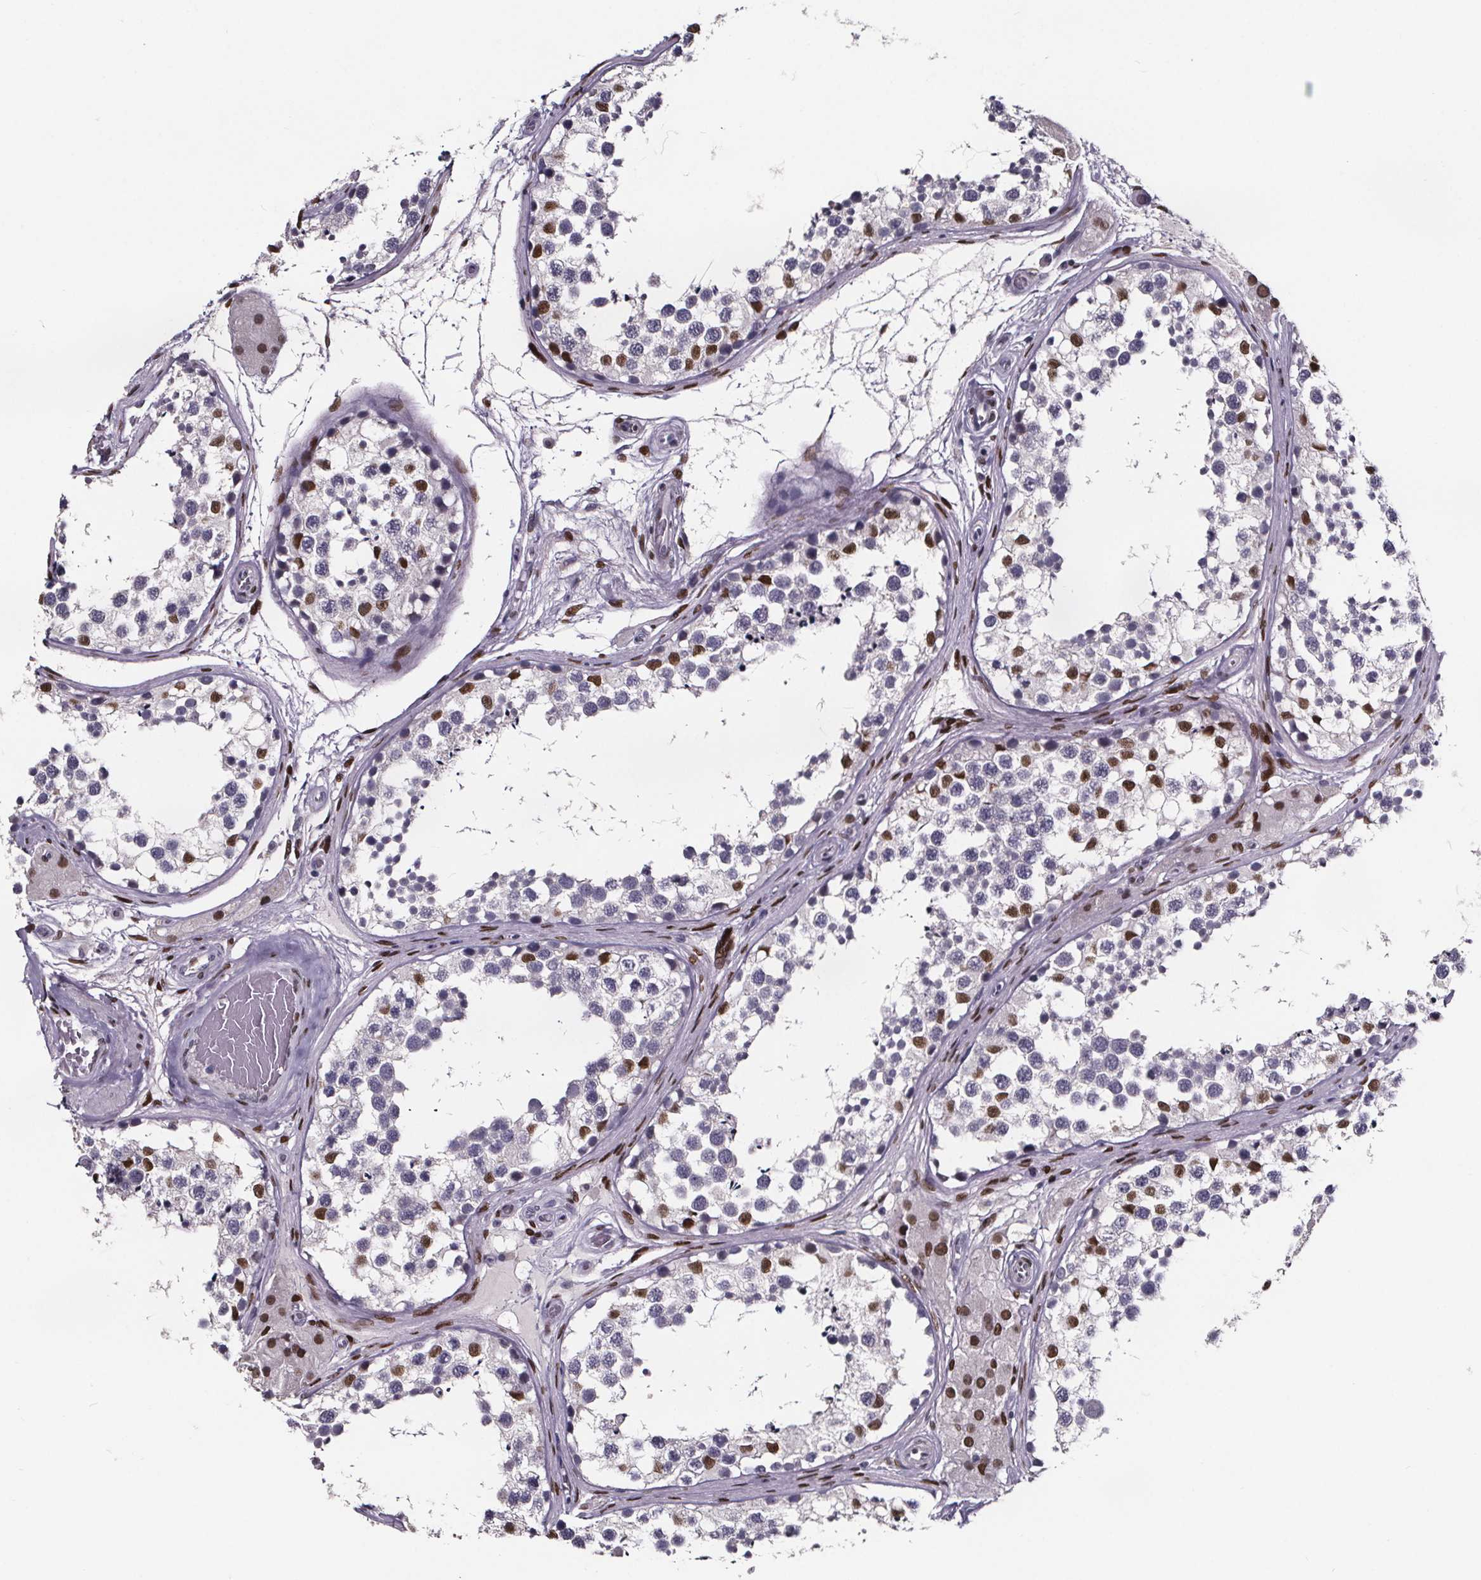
{"staining": {"intensity": "strong", "quantity": "<25%", "location": "nuclear"}, "tissue": "testis", "cell_type": "Cells in seminiferous ducts", "image_type": "normal", "snomed": [{"axis": "morphology", "description": "Normal tissue, NOS"}, {"axis": "morphology", "description": "Seminoma, NOS"}, {"axis": "topography", "description": "Testis"}], "caption": "Protein expression by immunohistochemistry (IHC) exhibits strong nuclear positivity in approximately <25% of cells in seminiferous ducts in unremarkable testis.", "gene": "AR", "patient": {"sex": "male", "age": 65}}